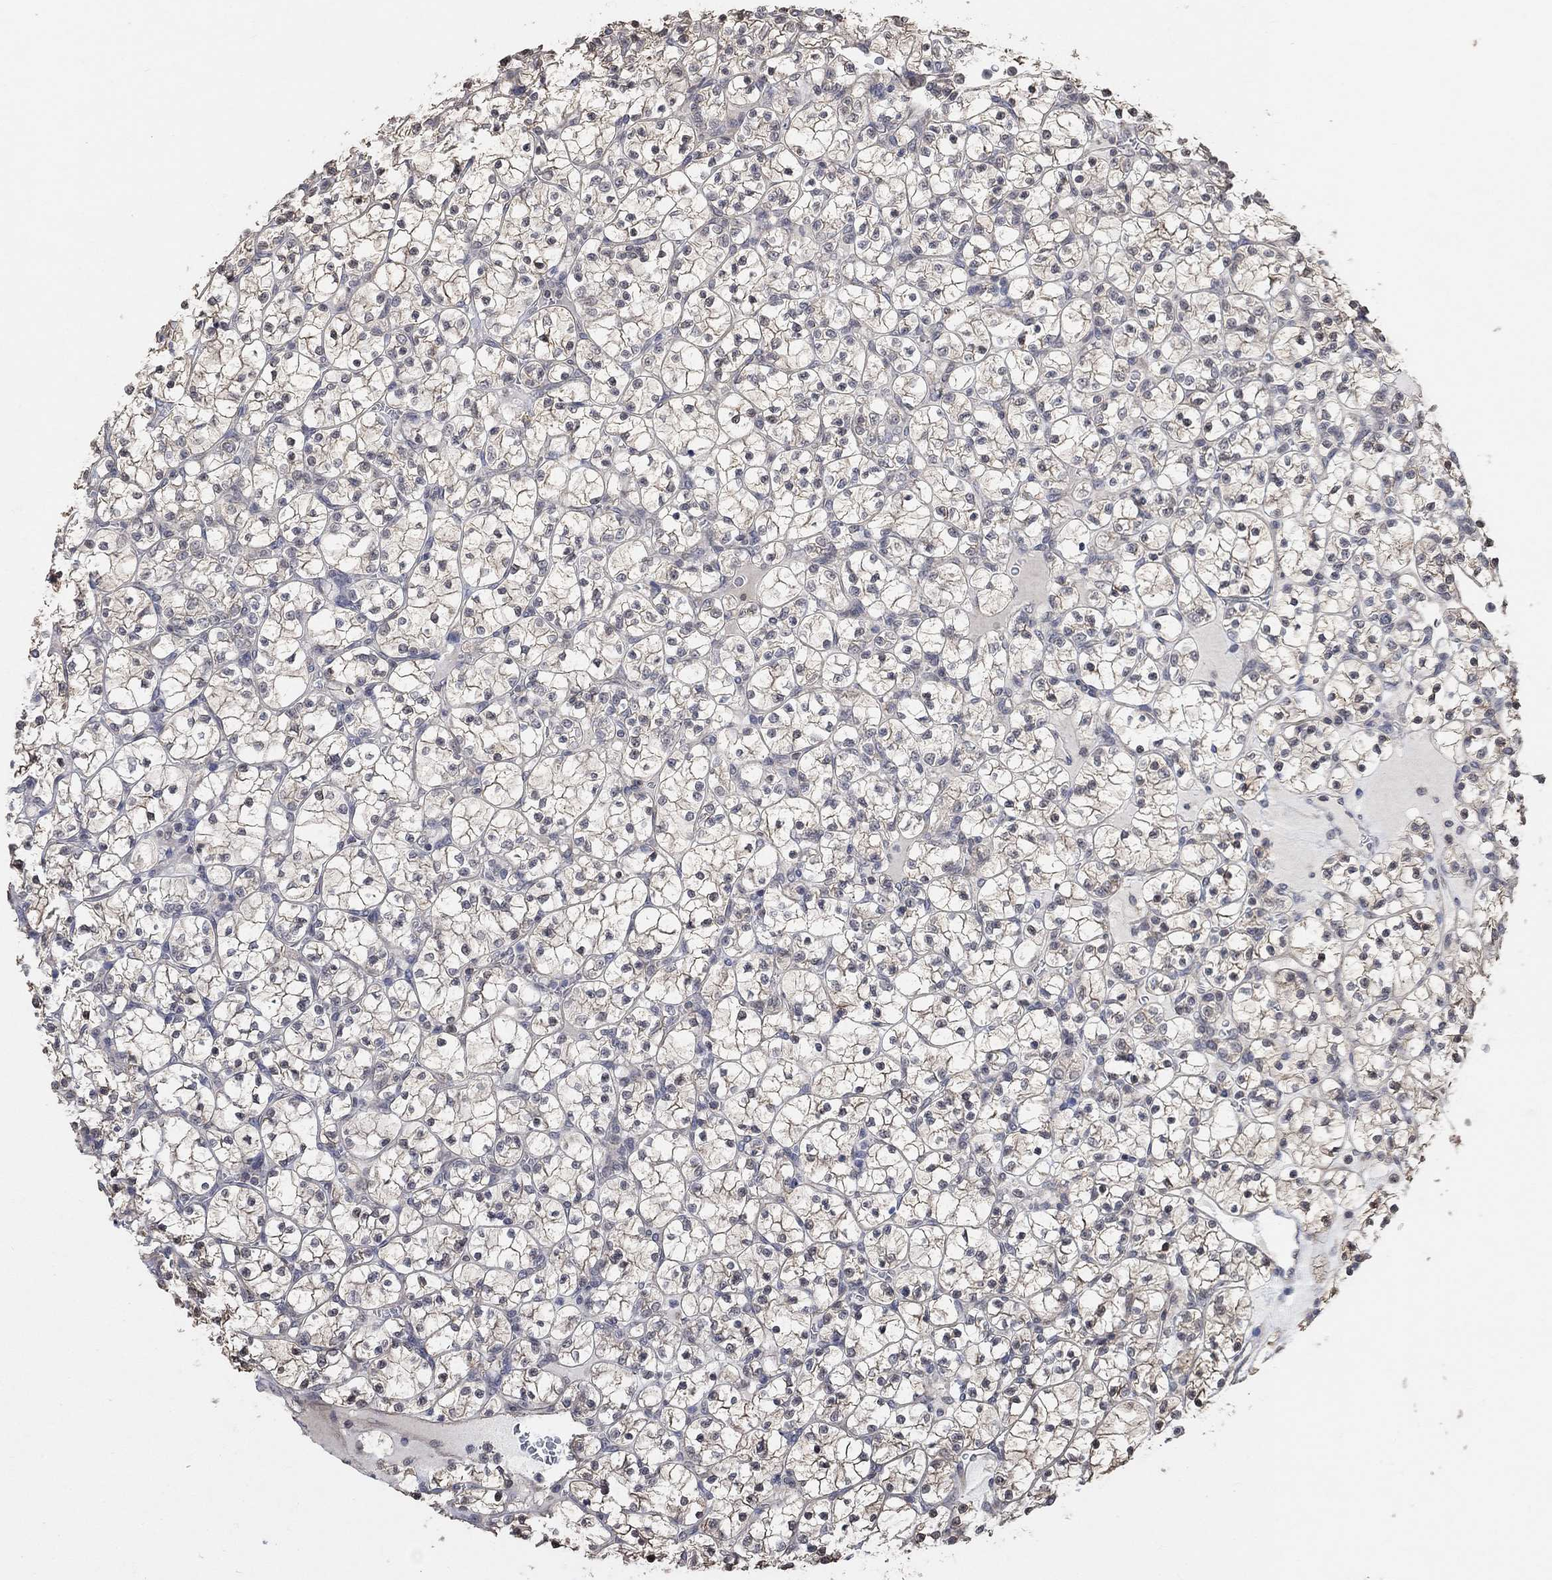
{"staining": {"intensity": "moderate", "quantity": "<25%", "location": "cytoplasmic/membranous"}, "tissue": "renal cancer", "cell_type": "Tumor cells", "image_type": "cancer", "snomed": [{"axis": "morphology", "description": "Adenocarcinoma, NOS"}, {"axis": "topography", "description": "Kidney"}], "caption": "Moderate cytoplasmic/membranous protein positivity is present in about <25% of tumor cells in renal cancer.", "gene": "UNC5B", "patient": {"sex": "female", "age": 89}}